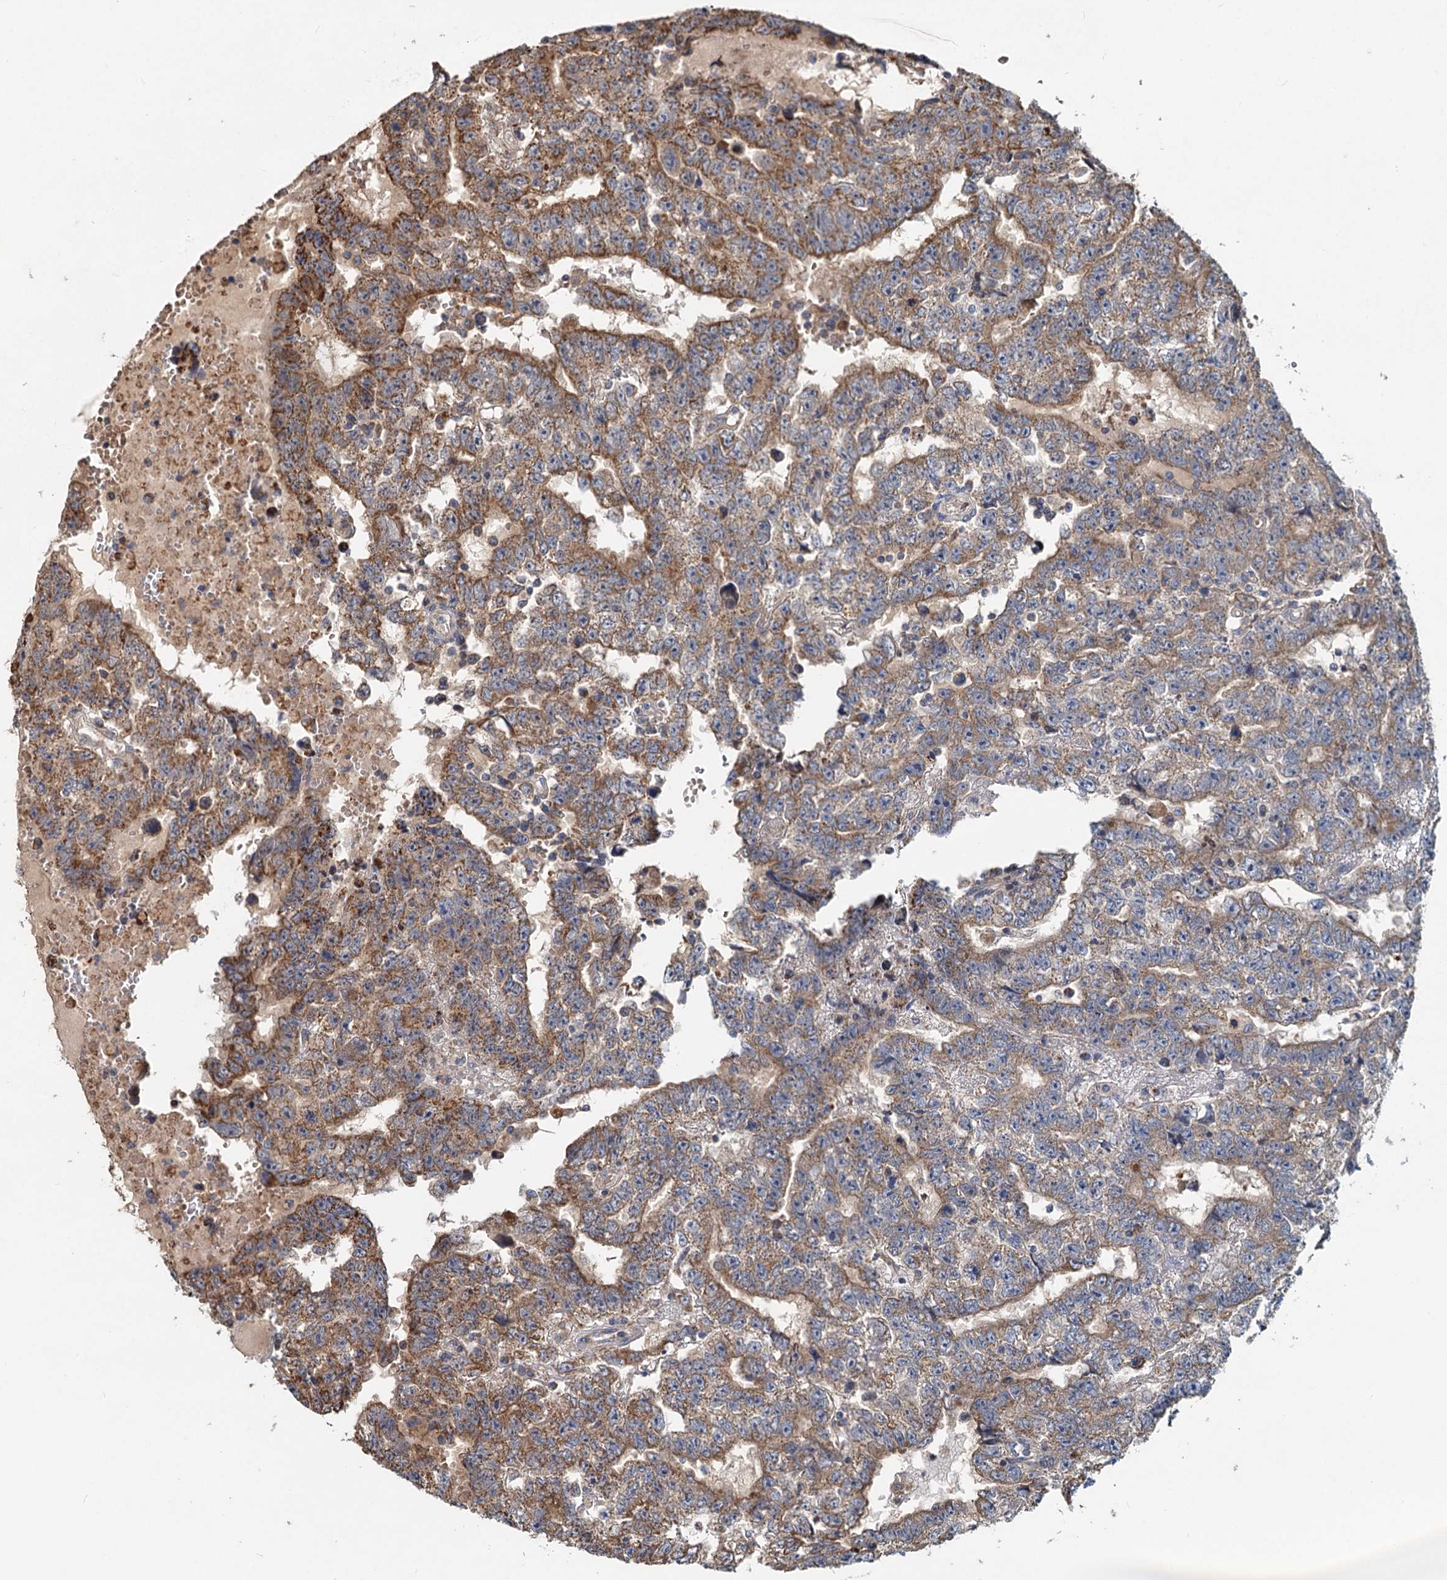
{"staining": {"intensity": "moderate", "quantity": ">75%", "location": "cytoplasmic/membranous"}, "tissue": "testis cancer", "cell_type": "Tumor cells", "image_type": "cancer", "snomed": [{"axis": "morphology", "description": "Carcinoma, Embryonal, NOS"}, {"axis": "topography", "description": "Testis"}], "caption": "Approximately >75% of tumor cells in testis embryonal carcinoma display moderate cytoplasmic/membranous protein positivity as visualized by brown immunohistochemical staining.", "gene": "OTUB1", "patient": {"sex": "male", "age": 25}}